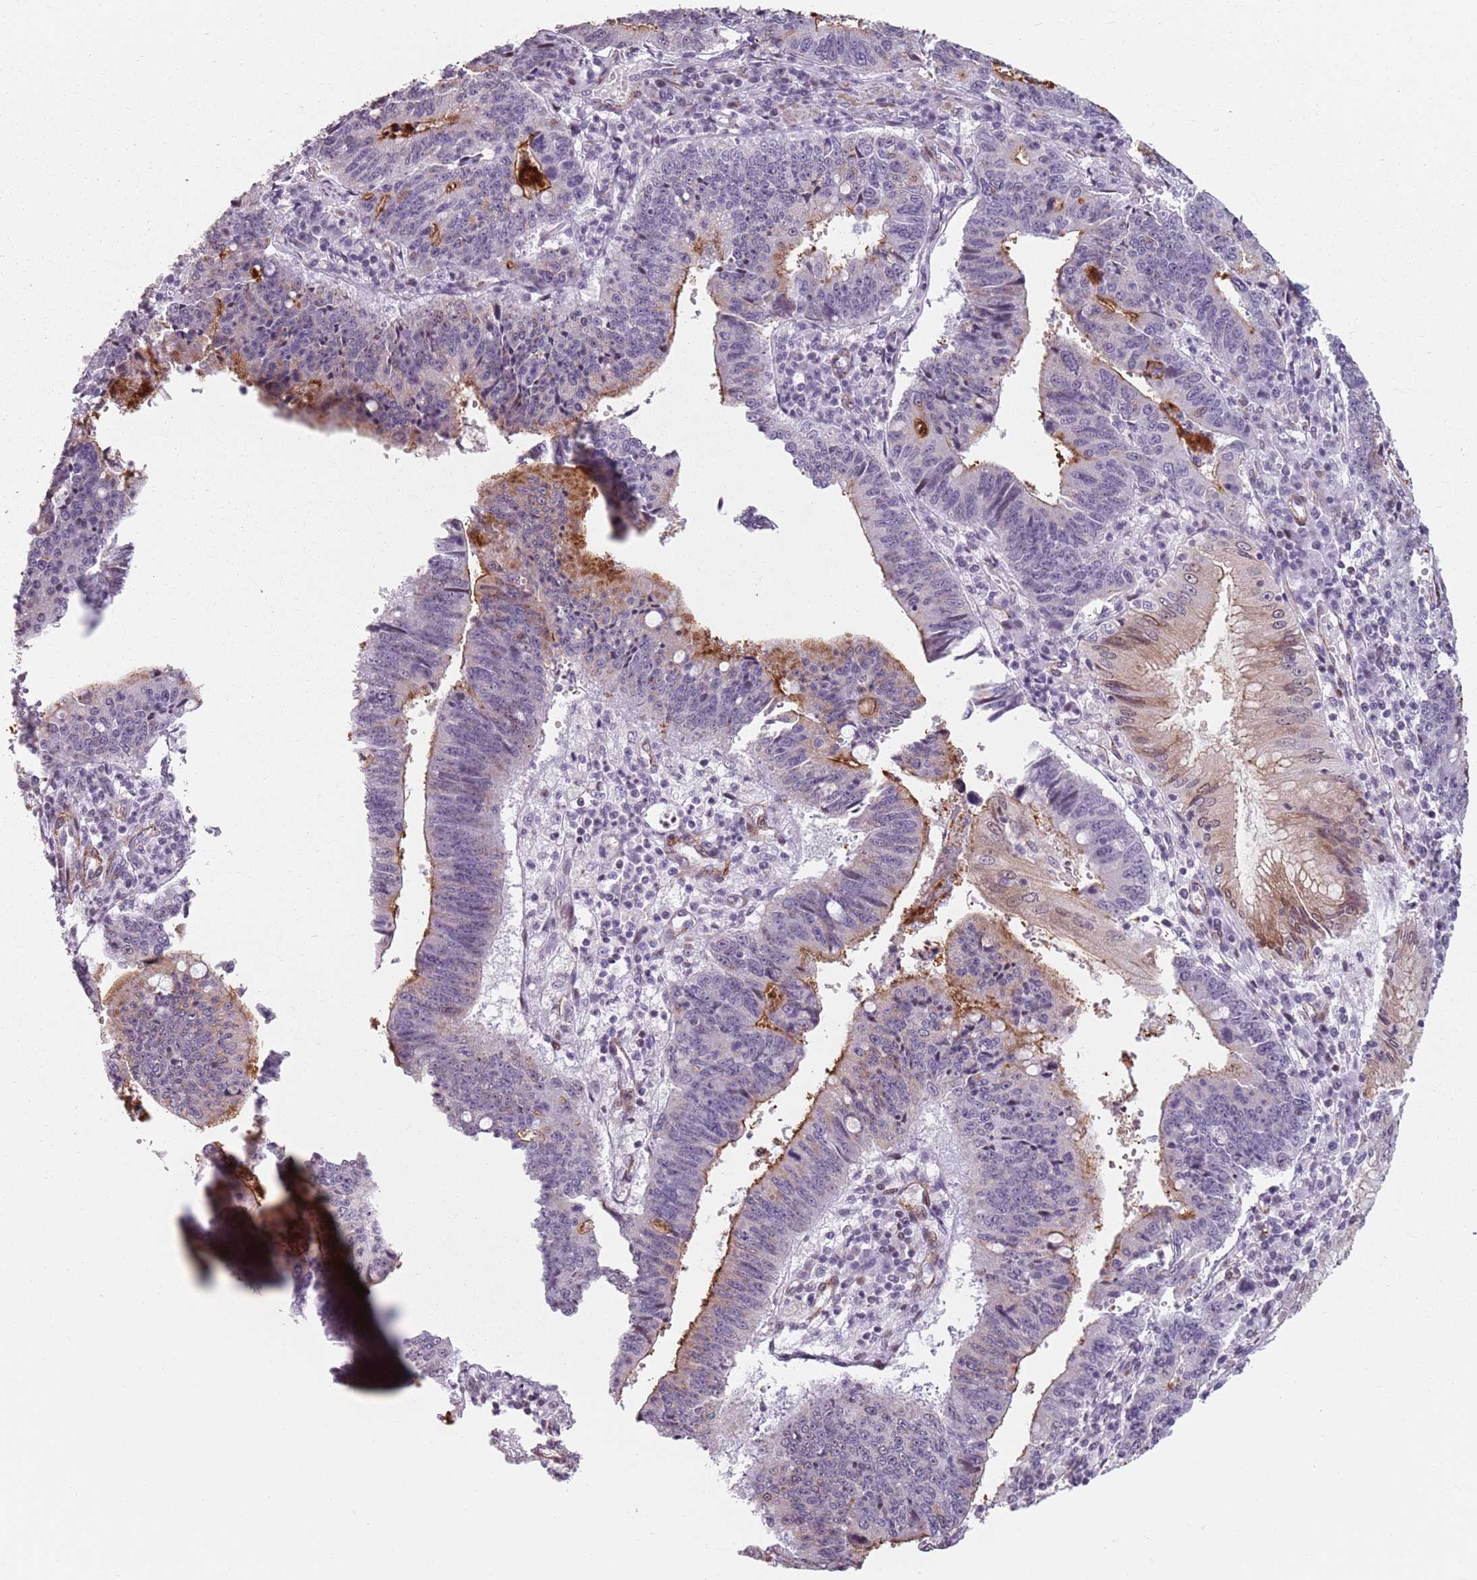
{"staining": {"intensity": "moderate", "quantity": "<25%", "location": "cytoplasmic/membranous"}, "tissue": "stomach cancer", "cell_type": "Tumor cells", "image_type": "cancer", "snomed": [{"axis": "morphology", "description": "Adenocarcinoma, NOS"}, {"axis": "topography", "description": "Stomach"}], "caption": "Stomach adenocarcinoma tissue displays moderate cytoplasmic/membranous positivity in approximately <25% of tumor cells, visualized by immunohistochemistry. (DAB IHC with brightfield microscopy, high magnification).", "gene": "TMC4", "patient": {"sex": "male", "age": 59}}